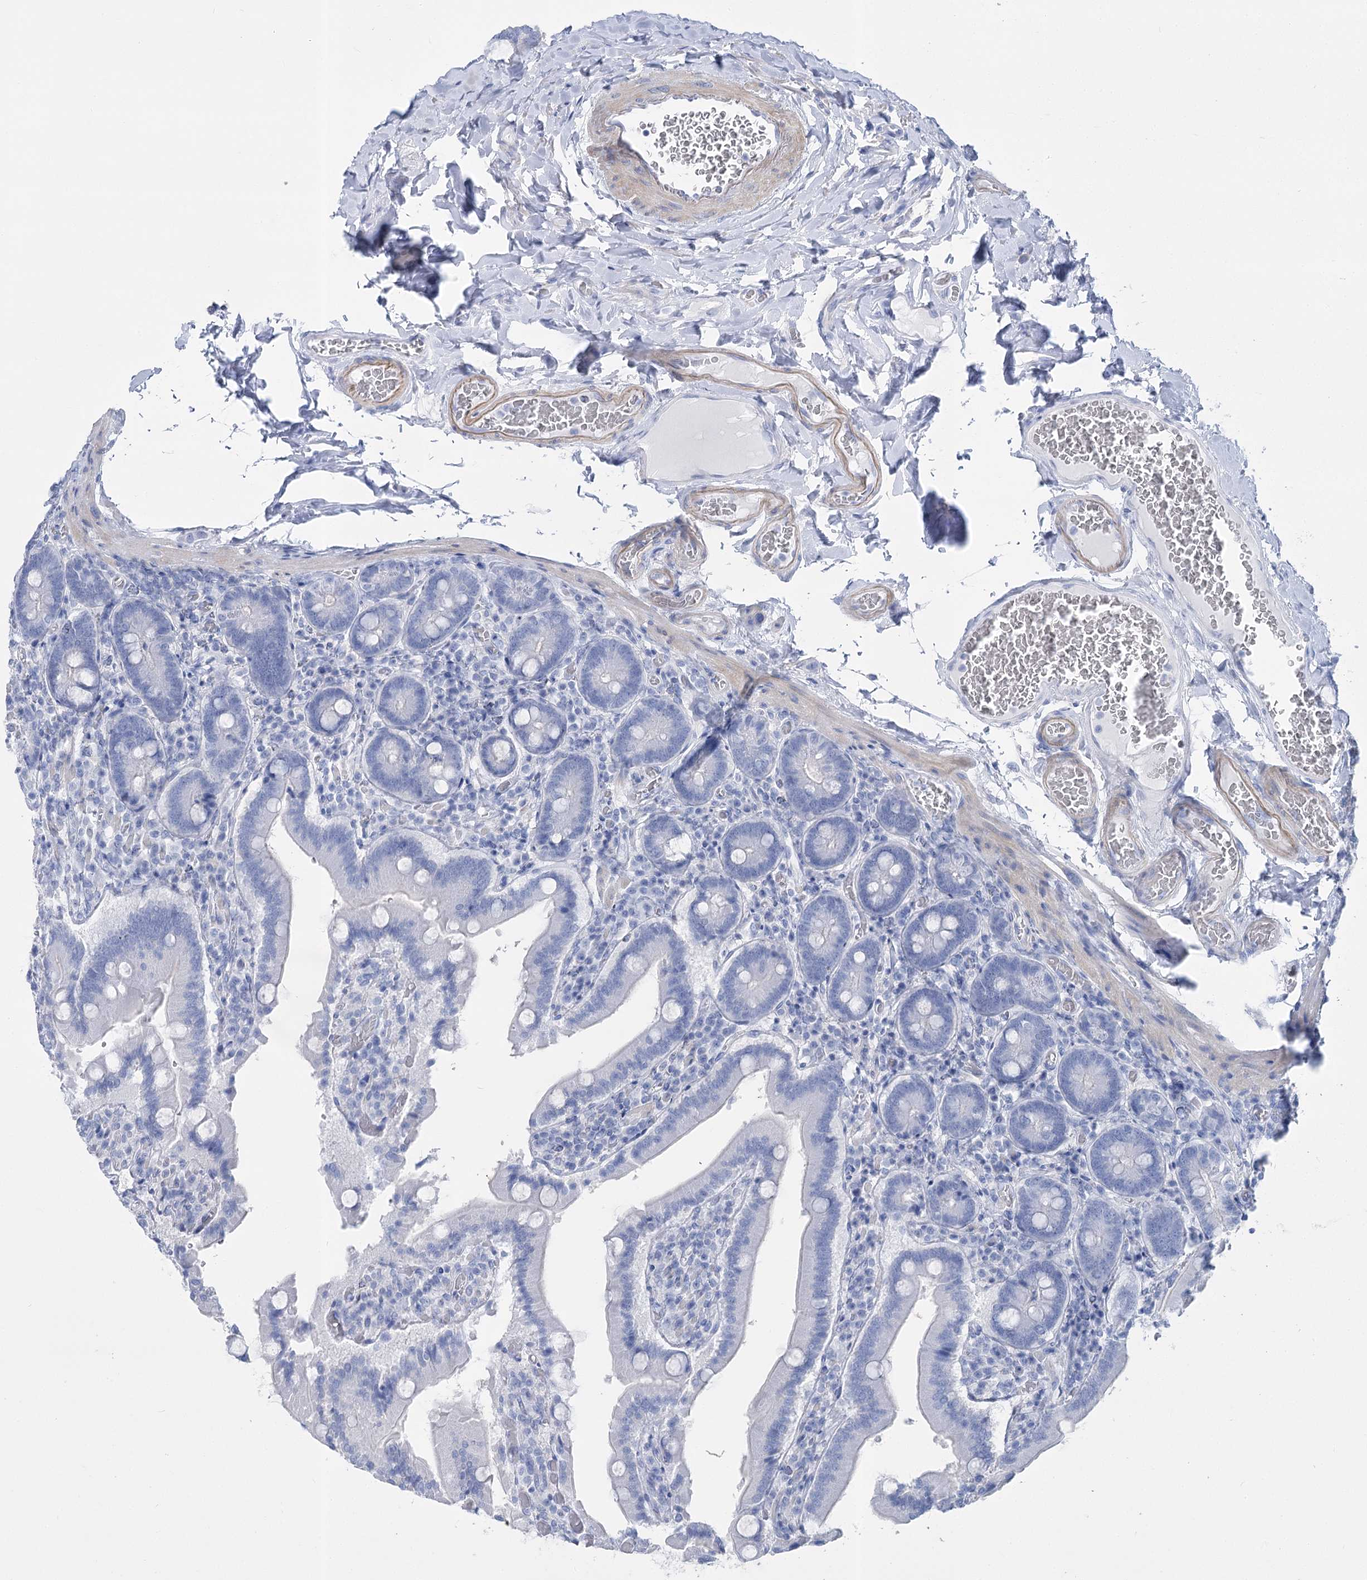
{"staining": {"intensity": "negative", "quantity": "none", "location": "none"}, "tissue": "duodenum", "cell_type": "Glandular cells", "image_type": "normal", "snomed": [{"axis": "morphology", "description": "Normal tissue, NOS"}, {"axis": "topography", "description": "Duodenum"}], "caption": "Immunohistochemistry (IHC) micrograph of unremarkable duodenum: duodenum stained with DAB displays no significant protein staining in glandular cells. (DAB immunohistochemistry (IHC) visualized using brightfield microscopy, high magnification).", "gene": "PCDHA1", "patient": {"sex": "female", "age": 62}}